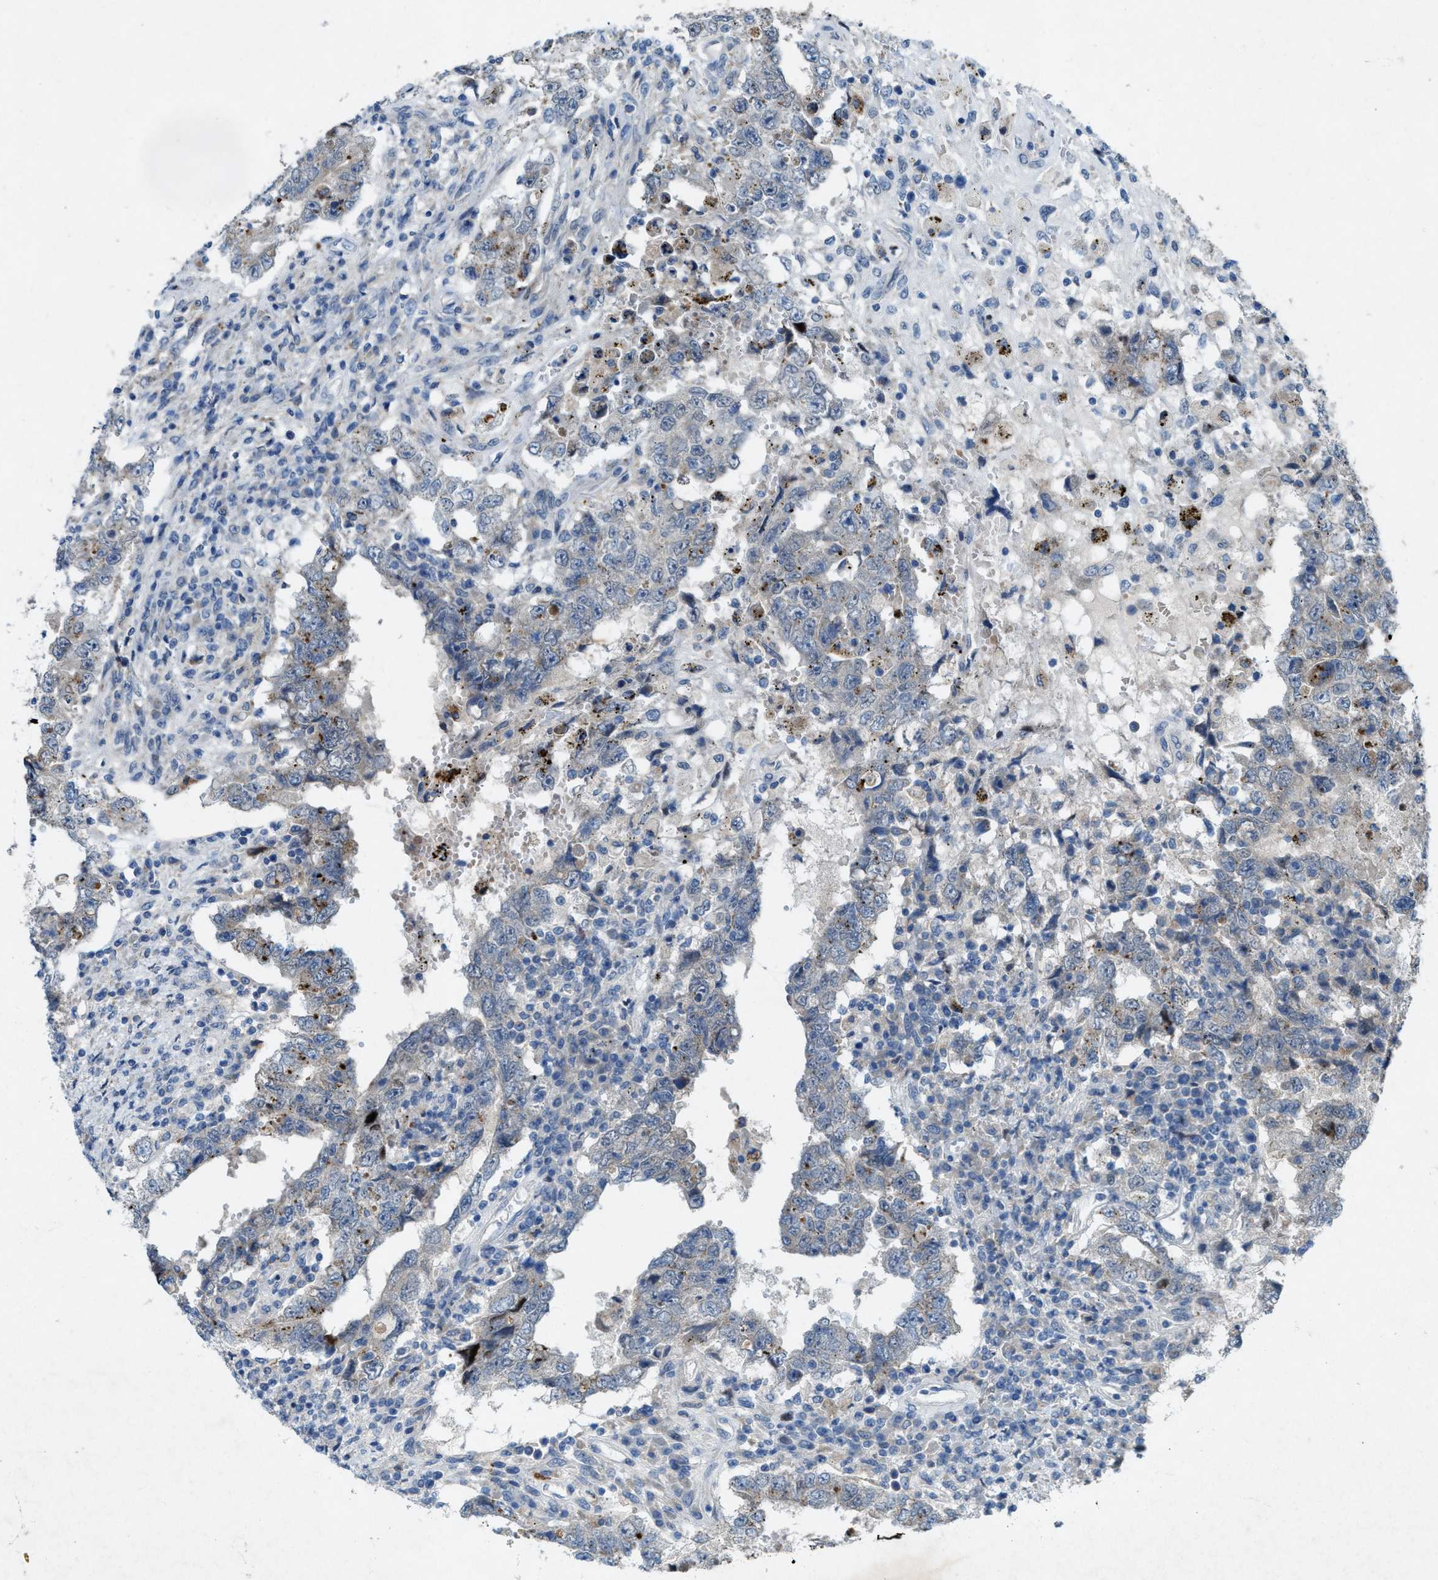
{"staining": {"intensity": "moderate", "quantity": "<25%", "location": "cytoplasmic/membranous"}, "tissue": "testis cancer", "cell_type": "Tumor cells", "image_type": "cancer", "snomed": [{"axis": "morphology", "description": "Carcinoma, Embryonal, NOS"}, {"axis": "topography", "description": "Testis"}], "caption": "A brown stain labels moderate cytoplasmic/membranous positivity of a protein in testis cancer (embryonal carcinoma) tumor cells.", "gene": "URGCP", "patient": {"sex": "male", "age": 26}}